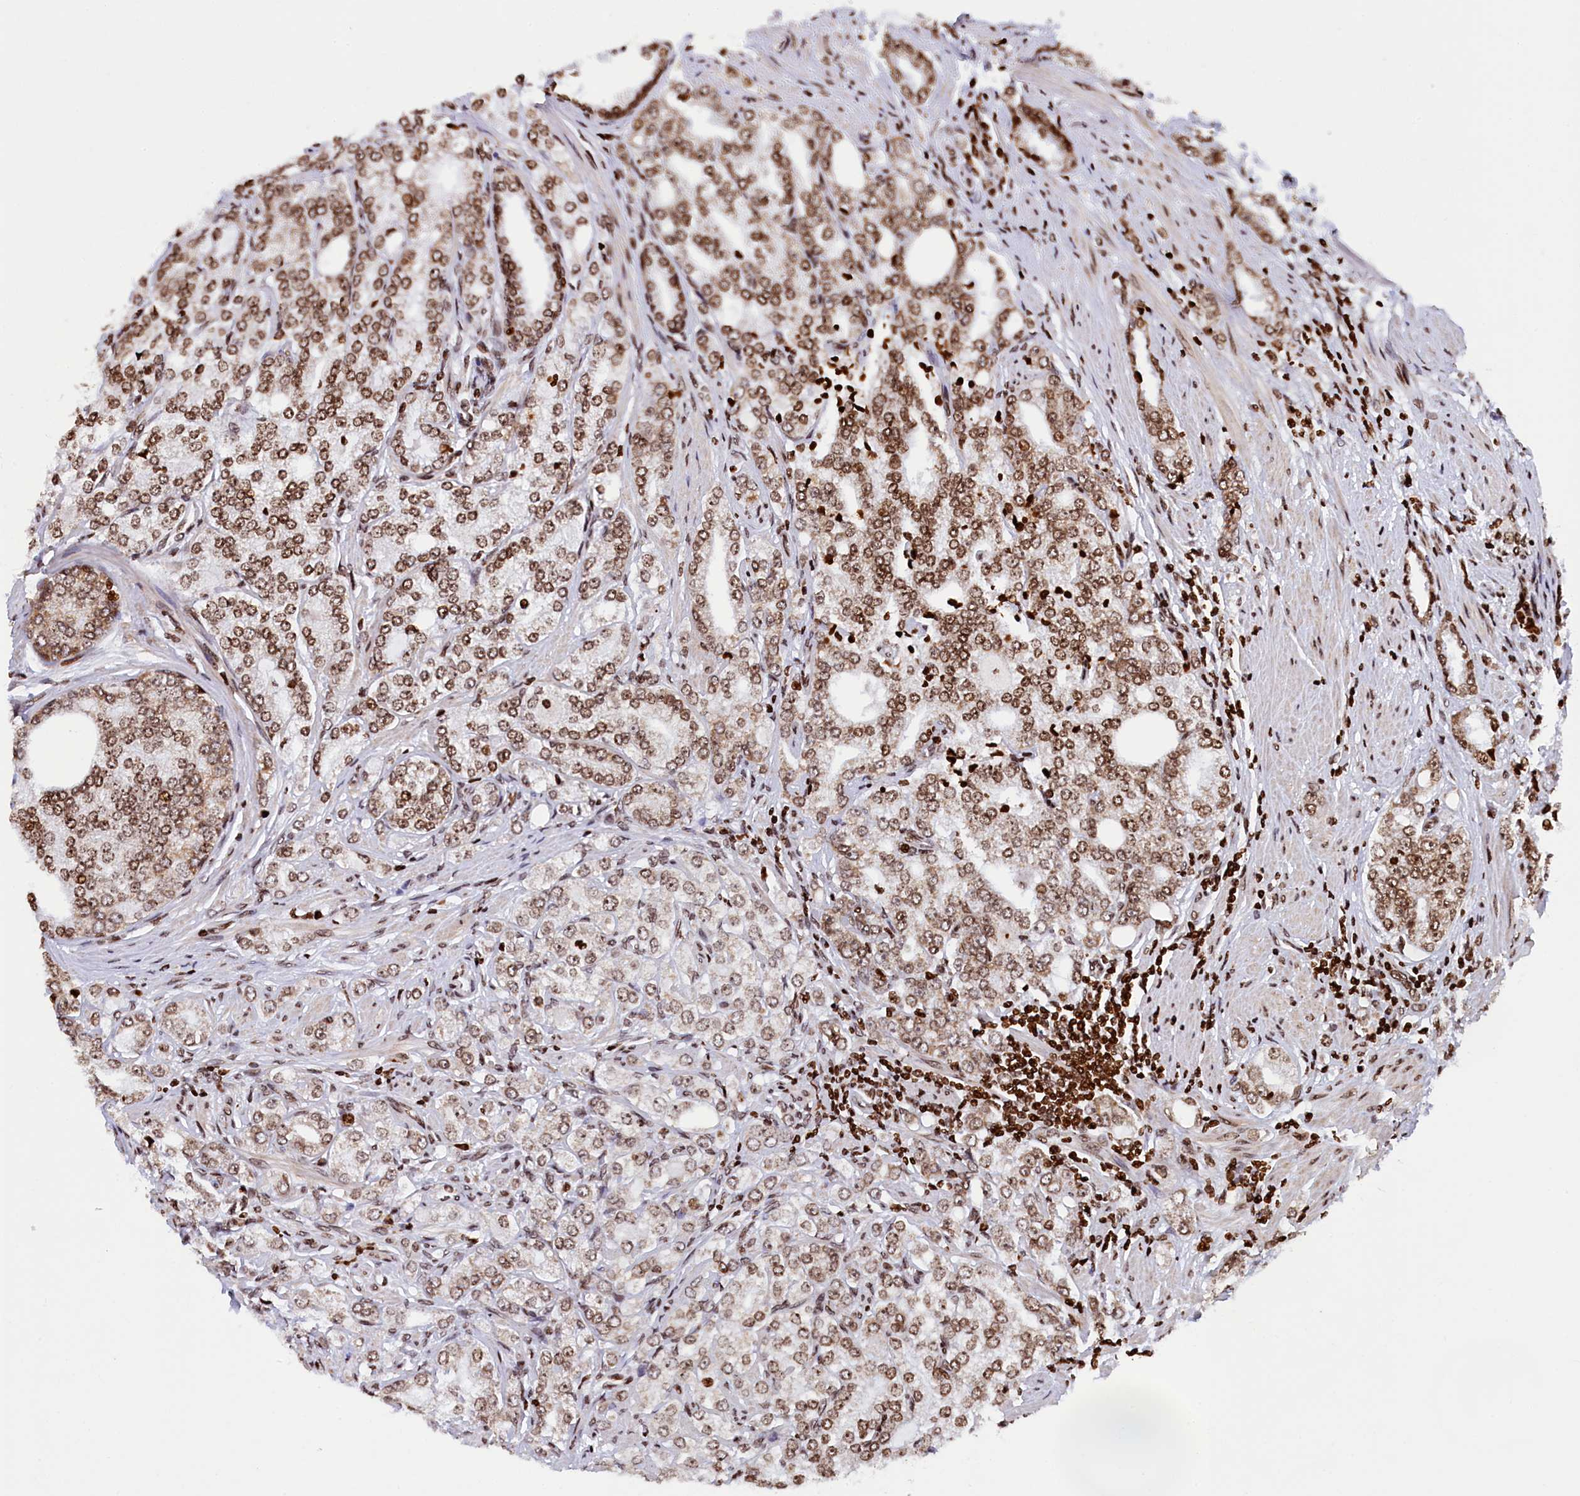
{"staining": {"intensity": "moderate", "quantity": ">75%", "location": "nuclear"}, "tissue": "prostate cancer", "cell_type": "Tumor cells", "image_type": "cancer", "snomed": [{"axis": "morphology", "description": "Adenocarcinoma, High grade"}, {"axis": "topography", "description": "Prostate"}], "caption": "IHC photomicrograph of neoplastic tissue: human high-grade adenocarcinoma (prostate) stained using immunohistochemistry (IHC) displays medium levels of moderate protein expression localized specifically in the nuclear of tumor cells, appearing as a nuclear brown color.", "gene": "TIMM29", "patient": {"sex": "male", "age": 64}}